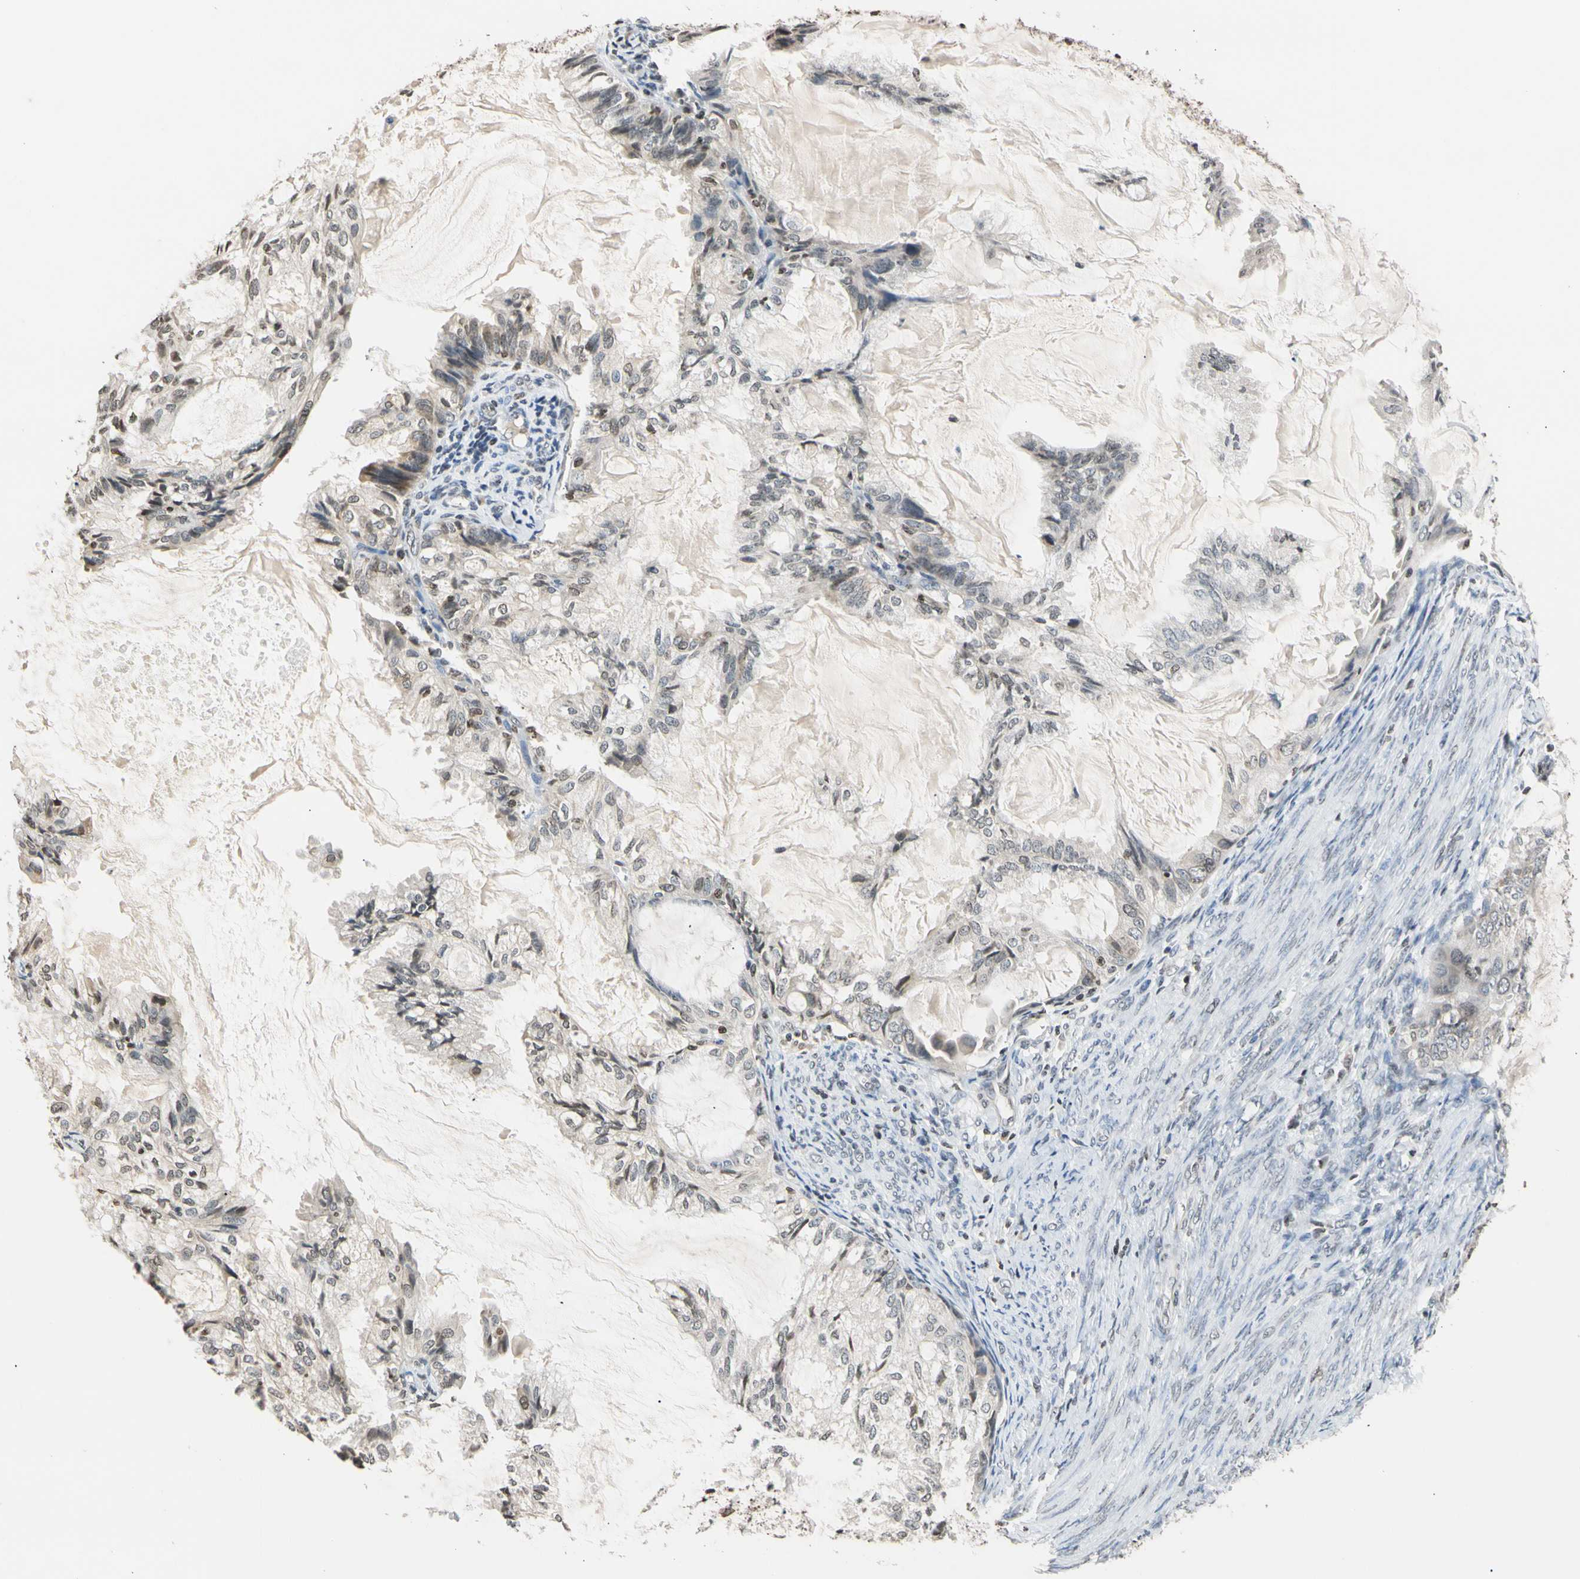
{"staining": {"intensity": "moderate", "quantity": ">75%", "location": "nuclear"}, "tissue": "cervical cancer", "cell_type": "Tumor cells", "image_type": "cancer", "snomed": [{"axis": "morphology", "description": "Normal tissue, NOS"}, {"axis": "morphology", "description": "Adenocarcinoma, NOS"}, {"axis": "topography", "description": "Cervix"}, {"axis": "topography", "description": "Endometrium"}], "caption": "The immunohistochemical stain highlights moderate nuclear expression in tumor cells of cervical adenocarcinoma tissue.", "gene": "GPX4", "patient": {"sex": "female", "age": 86}}